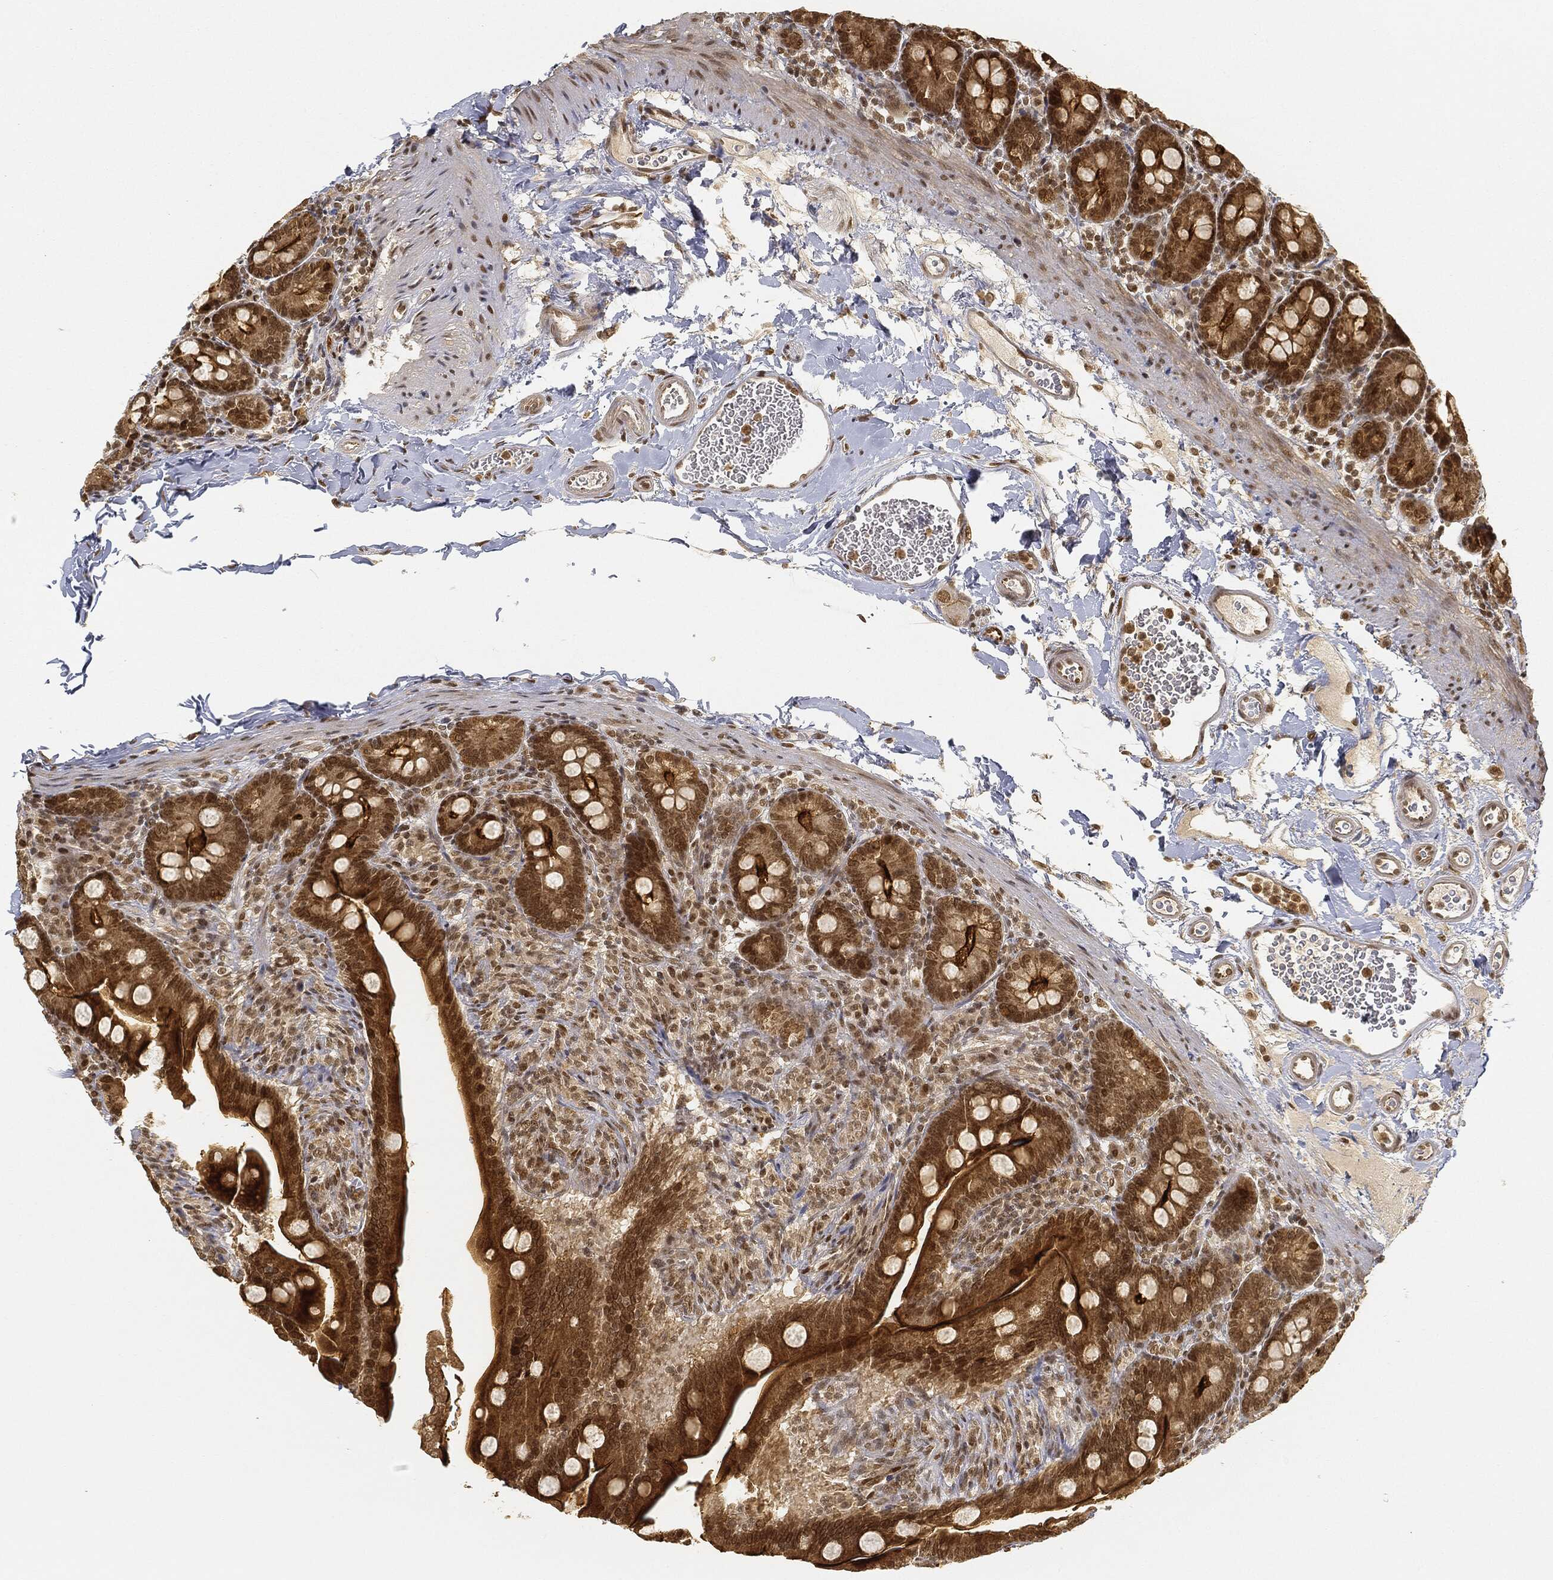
{"staining": {"intensity": "strong", "quantity": "<25%", "location": "cytoplasmic/membranous,nuclear"}, "tissue": "small intestine", "cell_type": "Glandular cells", "image_type": "normal", "snomed": [{"axis": "morphology", "description": "Normal tissue, NOS"}, {"axis": "topography", "description": "Small intestine"}], "caption": "Immunohistochemistry of unremarkable small intestine shows medium levels of strong cytoplasmic/membranous,nuclear positivity in approximately <25% of glandular cells. The protein of interest is shown in brown color, while the nuclei are stained blue.", "gene": "CIB1", "patient": {"sex": "female", "age": 44}}